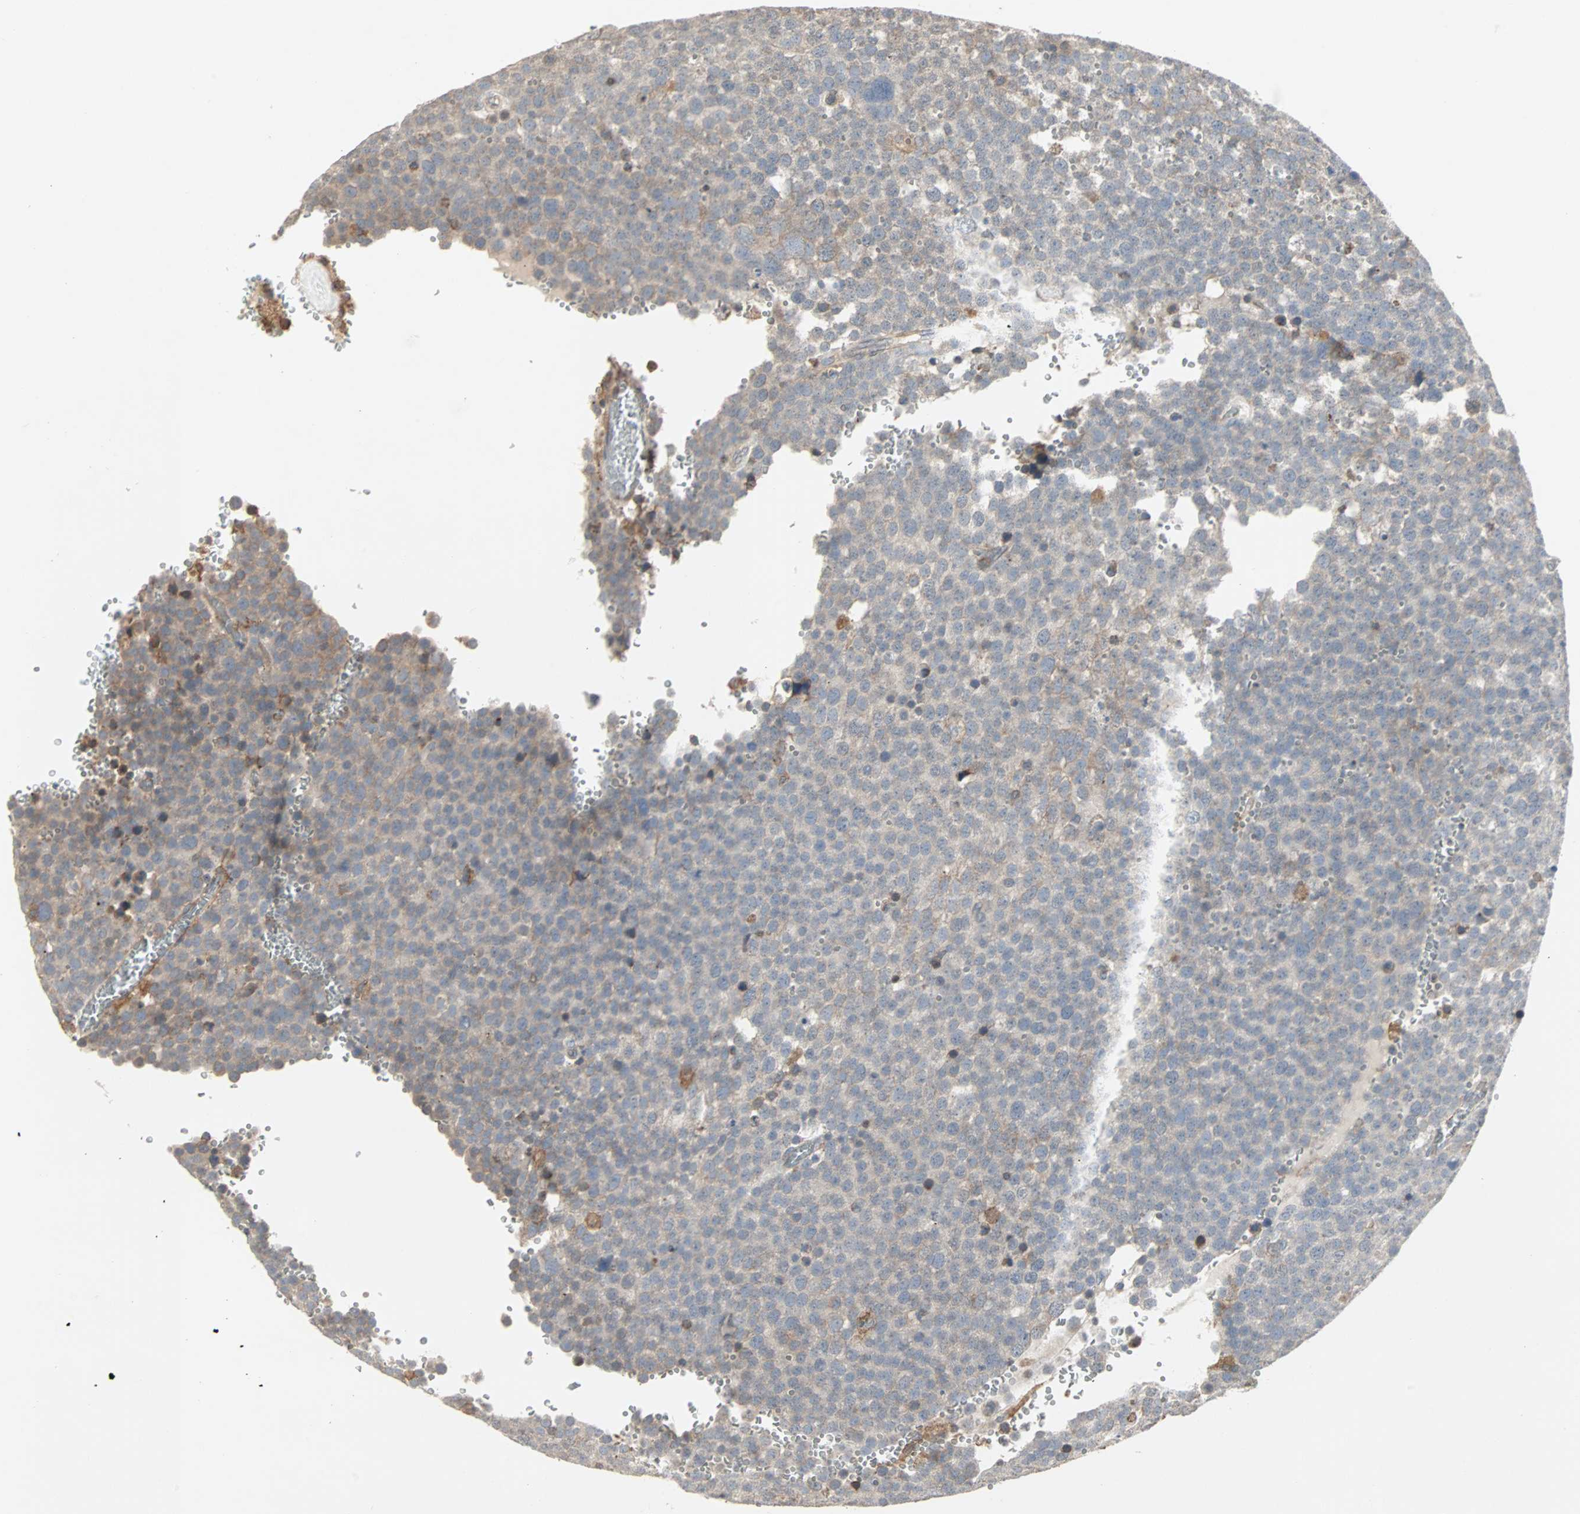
{"staining": {"intensity": "weak", "quantity": ">75%", "location": "cytoplasmic/membranous"}, "tissue": "testis cancer", "cell_type": "Tumor cells", "image_type": "cancer", "snomed": [{"axis": "morphology", "description": "Seminoma, NOS"}, {"axis": "topography", "description": "Testis"}], "caption": "IHC histopathology image of neoplastic tissue: human testis cancer stained using IHC exhibits low levels of weak protein expression localized specifically in the cytoplasmic/membranous of tumor cells, appearing as a cytoplasmic/membranous brown color.", "gene": "GNAI2", "patient": {"sex": "male", "age": 71}}